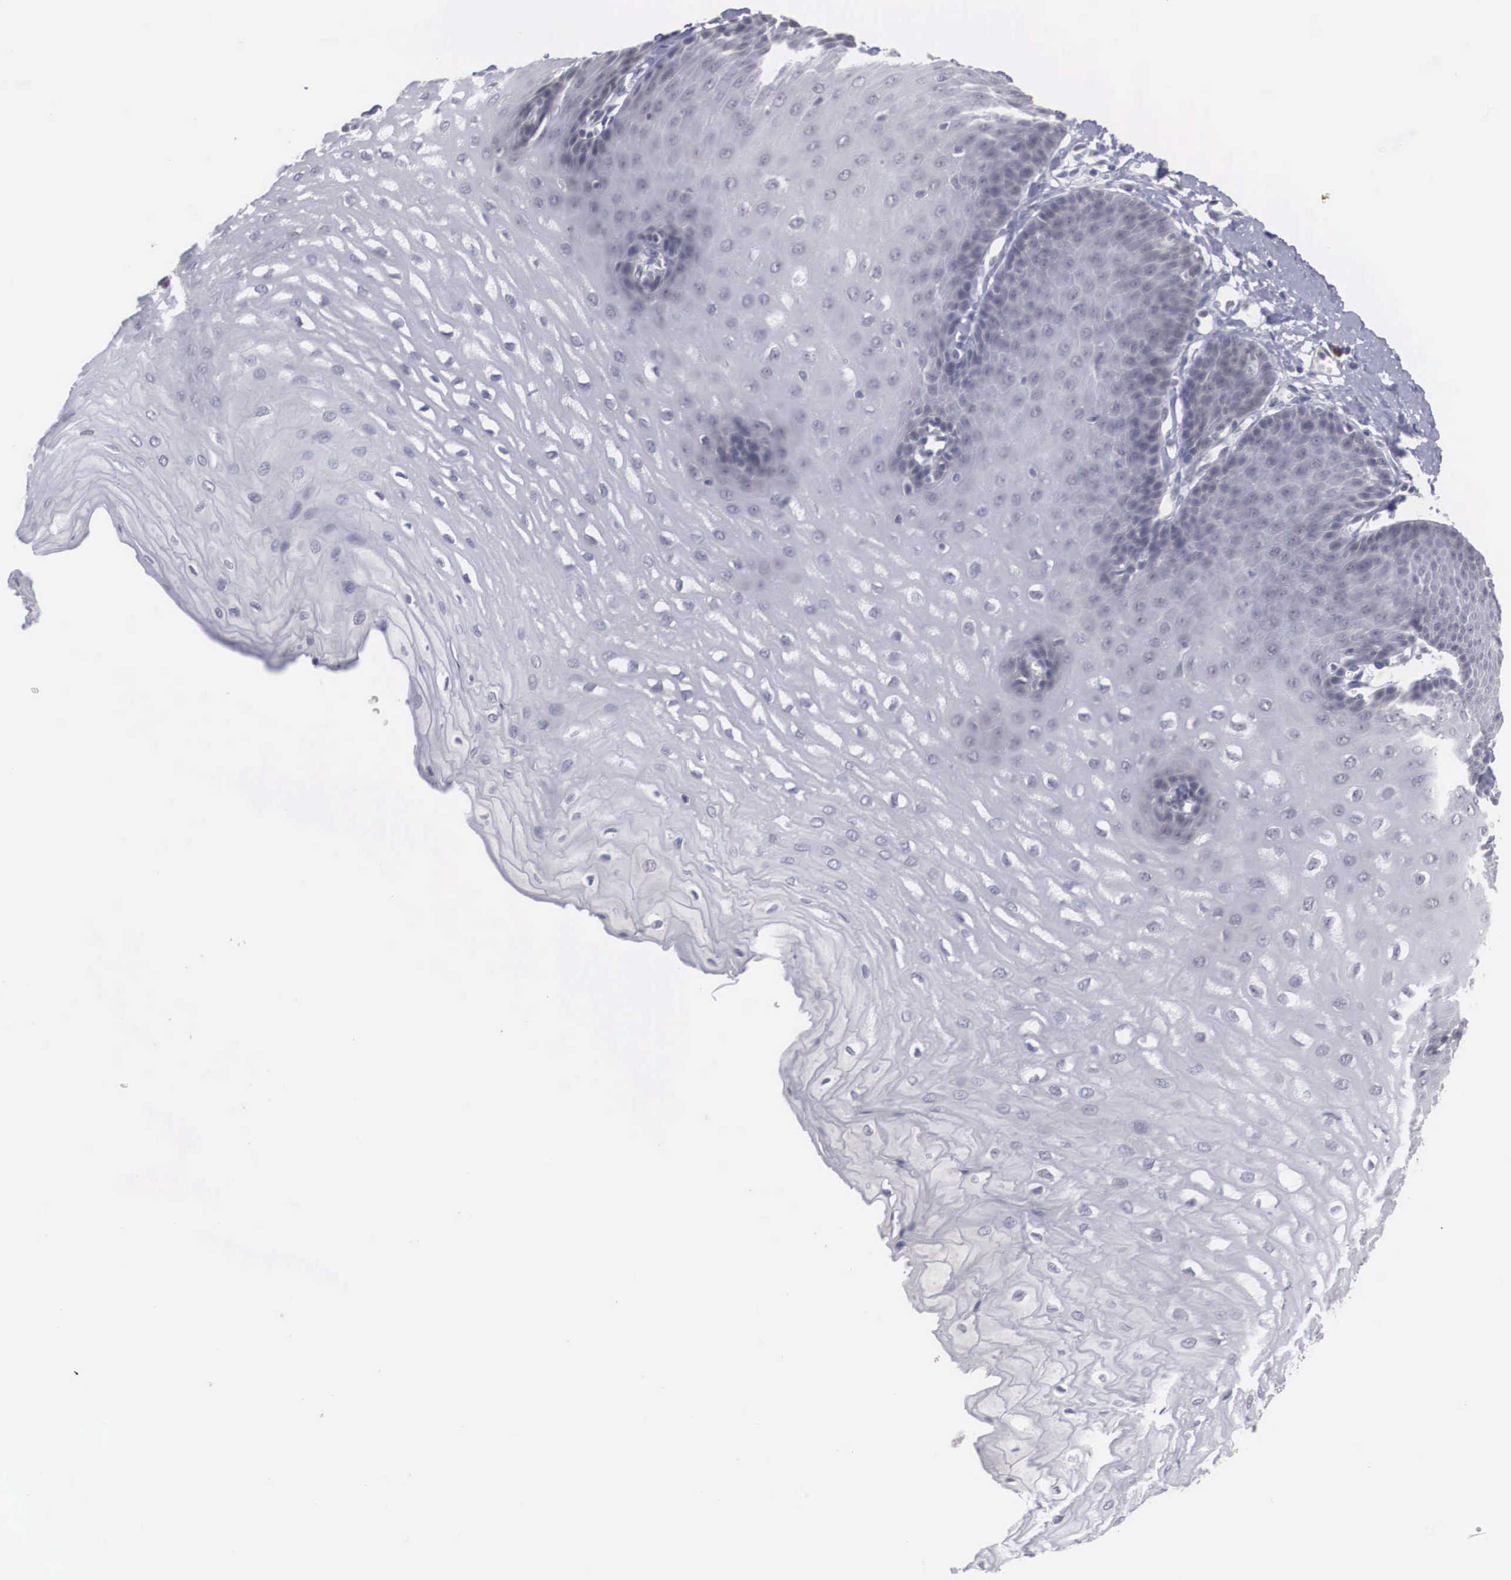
{"staining": {"intensity": "negative", "quantity": "none", "location": "none"}, "tissue": "esophagus", "cell_type": "Squamous epithelial cells", "image_type": "normal", "snomed": [{"axis": "morphology", "description": "Normal tissue, NOS"}, {"axis": "topography", "description": "Esophagus"}], "caption": "Immunohistochemistry (IHC) of normal esophagus displays no positivity in squamous epithelial cells.", "gene": "WDR89", "patient": {"sex": "male", "age": 70}}